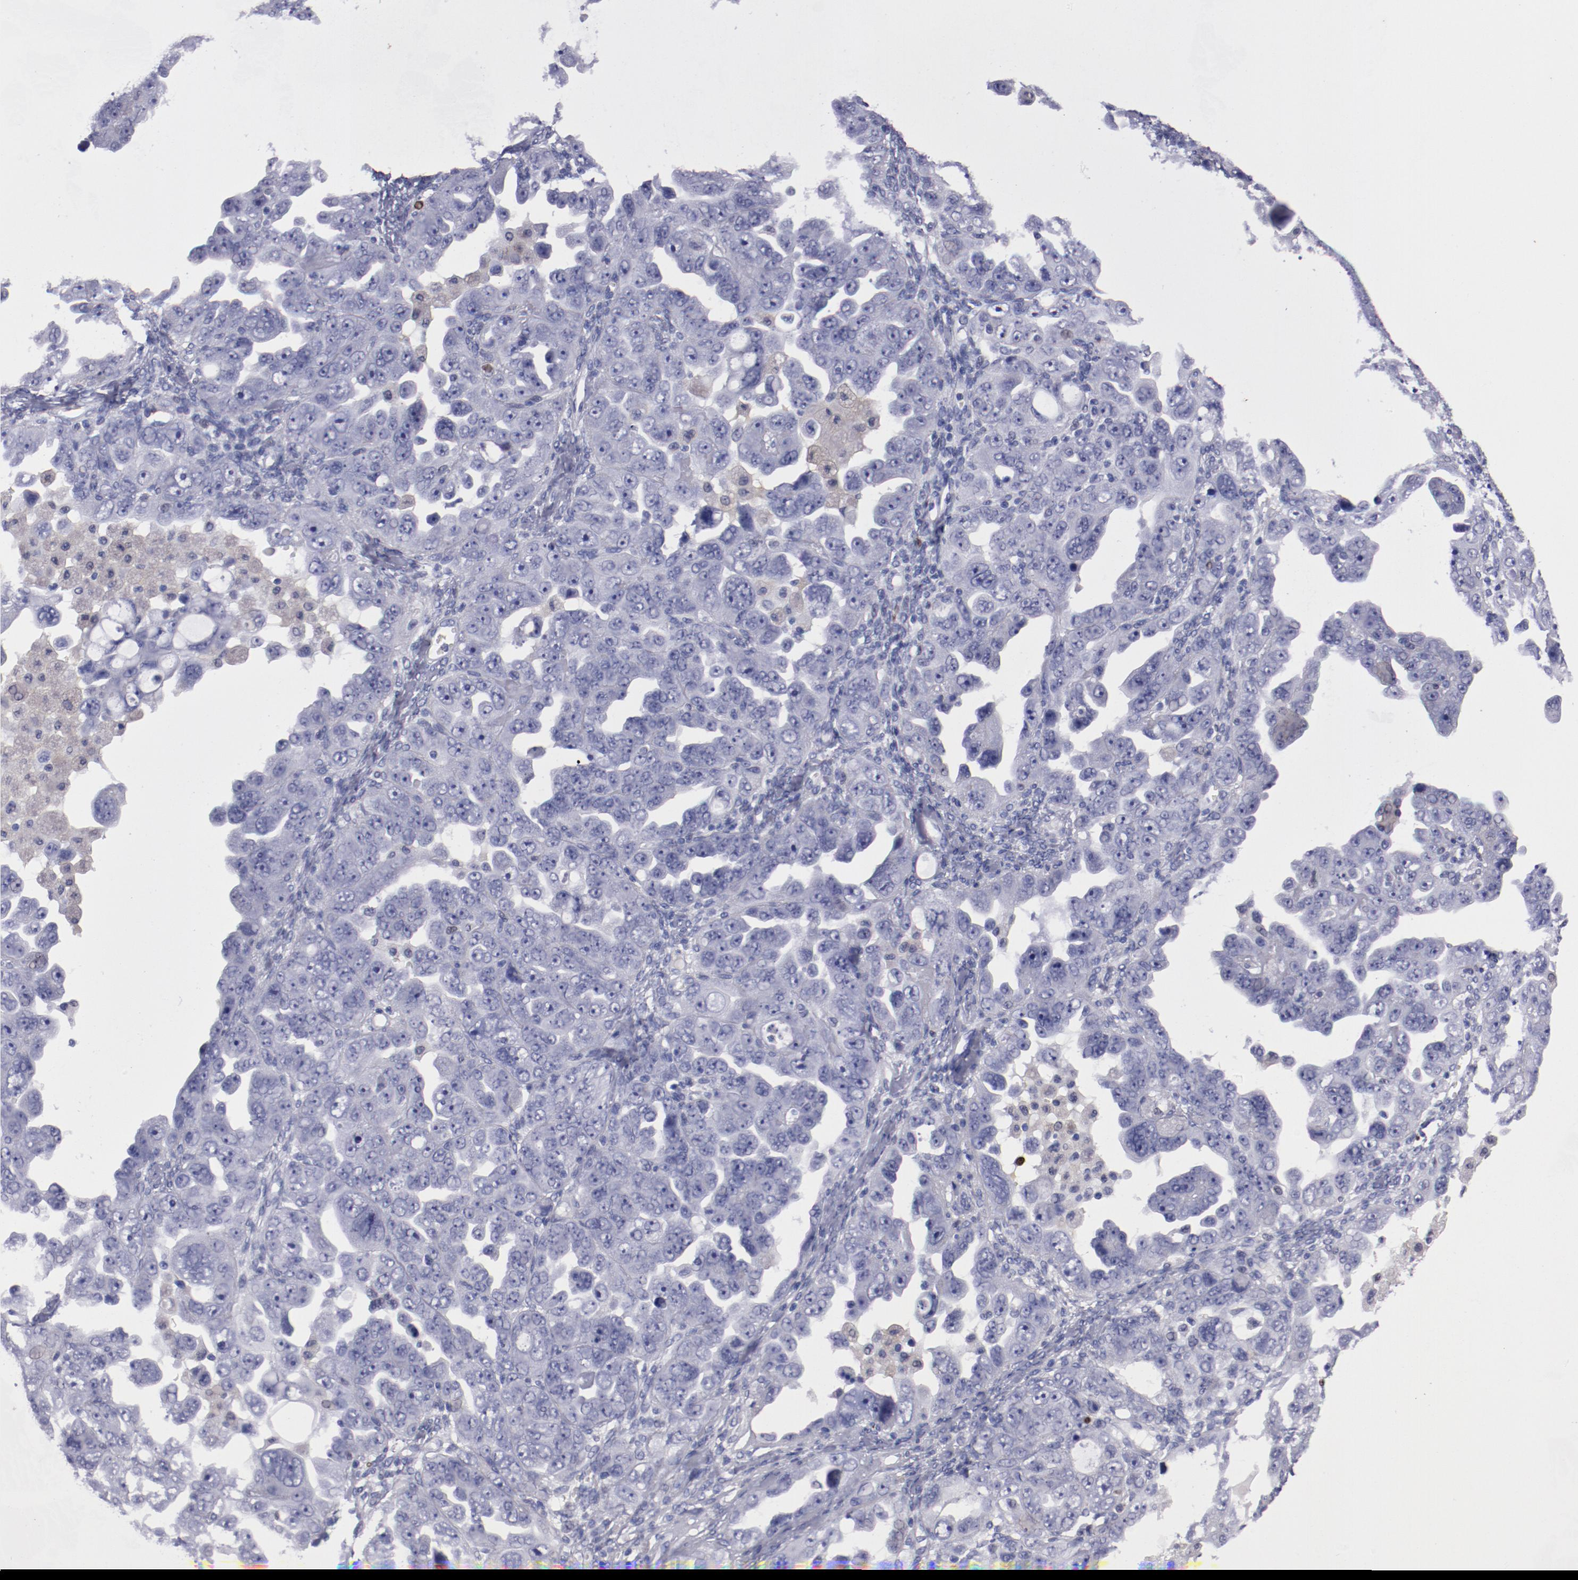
{"staining": {"intensity": "weak", "quantity": "<25%", "location": "cytoplasmic/membranous"}, "tissue": "ovarian cancer", "cell_type": "Tumor cells", "image_type": "cancer", "snomed": [{"axis": "morphology", "description": "Cystadenocarcinoma, serous, NOS"}, {"axis": "topography", "description": "Ovary"}], "caption": "Tumor cells show no significant expression in ovarian cancer.", "gene": "IRF8", "patient": {"sex": "female", "age": 66}}